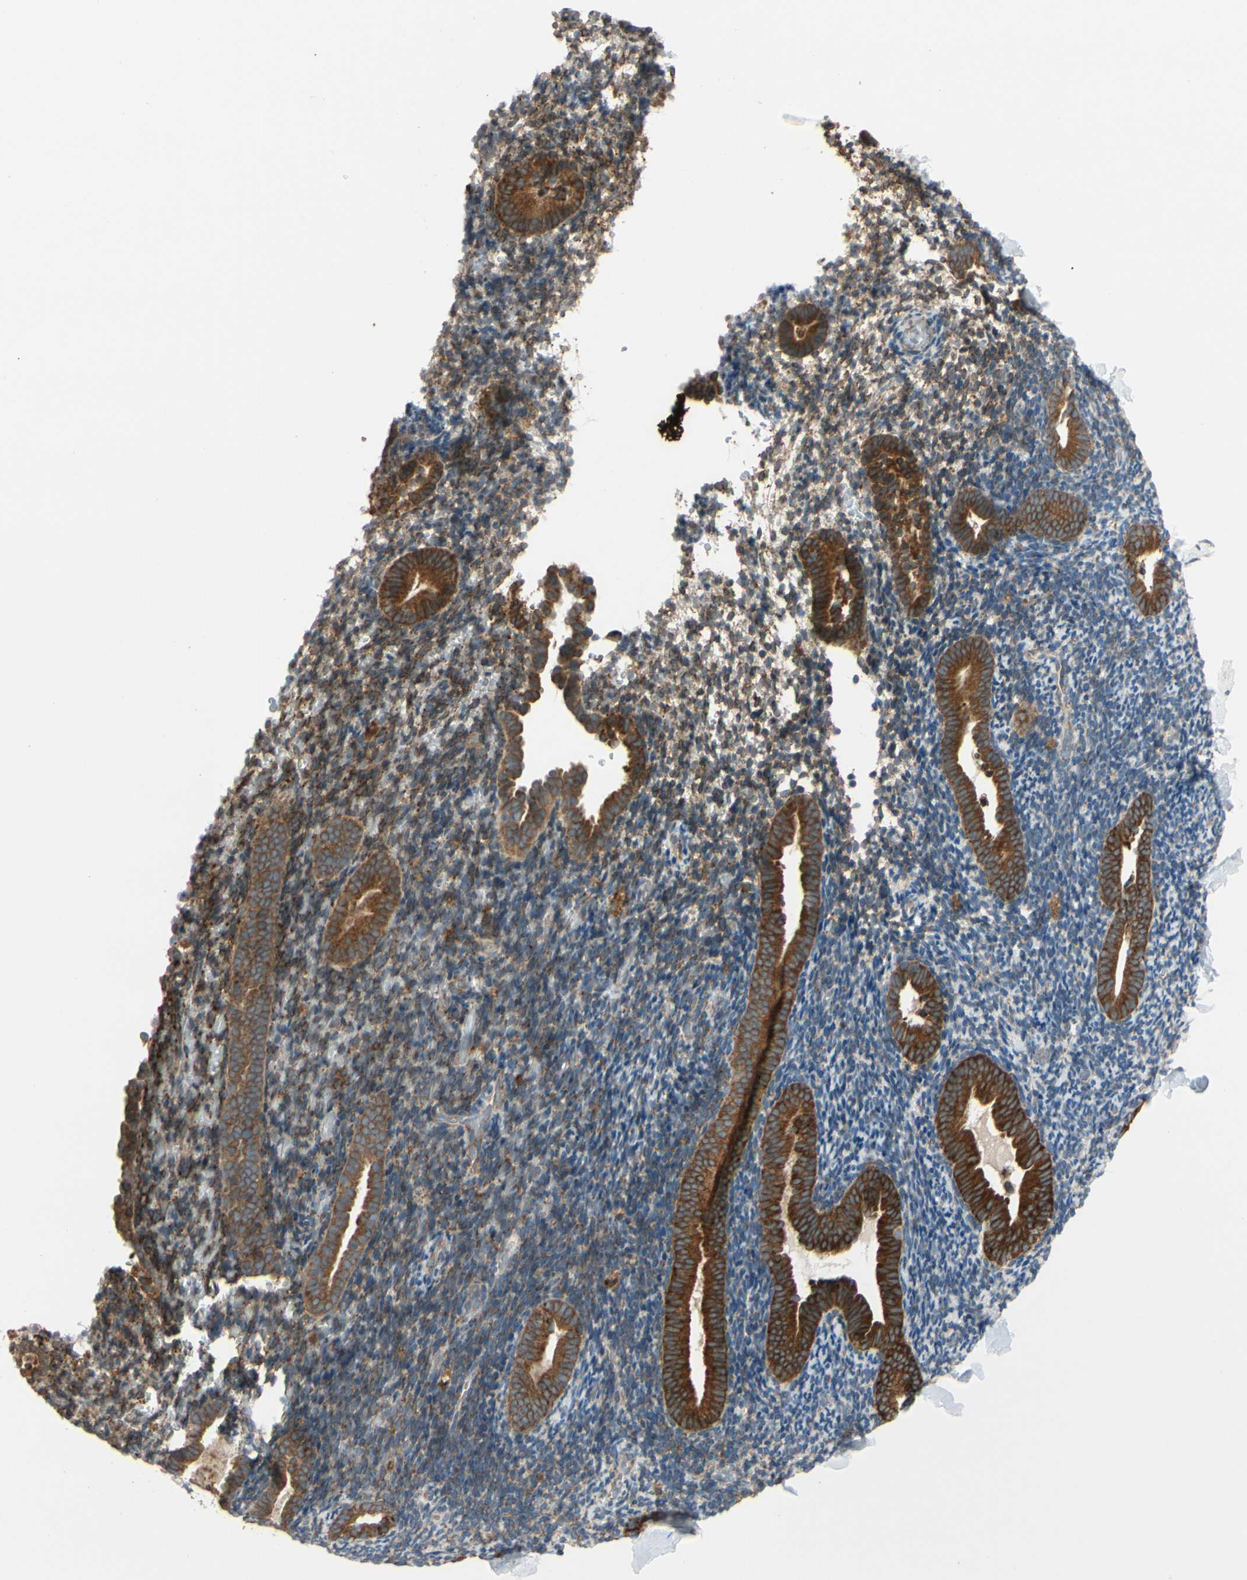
{"staining": {"intensity": "weak", "quantity": "25%-75%", "location": "cytoplasmic/membranous"}, "tissue": "endometrium", "cell_type": "Cells in endometrial stroma", "image_type": "normal", "snomed": [{"axis": "morphology", "description": "Normal tissue, NOS"}, {"axis": "topography", "description": "Endometrium"}], "caption": "Brown immunohistochemical staining in unremarkable human endometrium reveals weak cytoplasmic/membranous positivity in approximately 25%-75% of cells in endometrial stroma. (DAB (3,3'-diaminobenzidine) IHC with brightfield microscopy, high magnification).", "gene": "RPN2", "patient": {"sex": "female", "age": 51}}